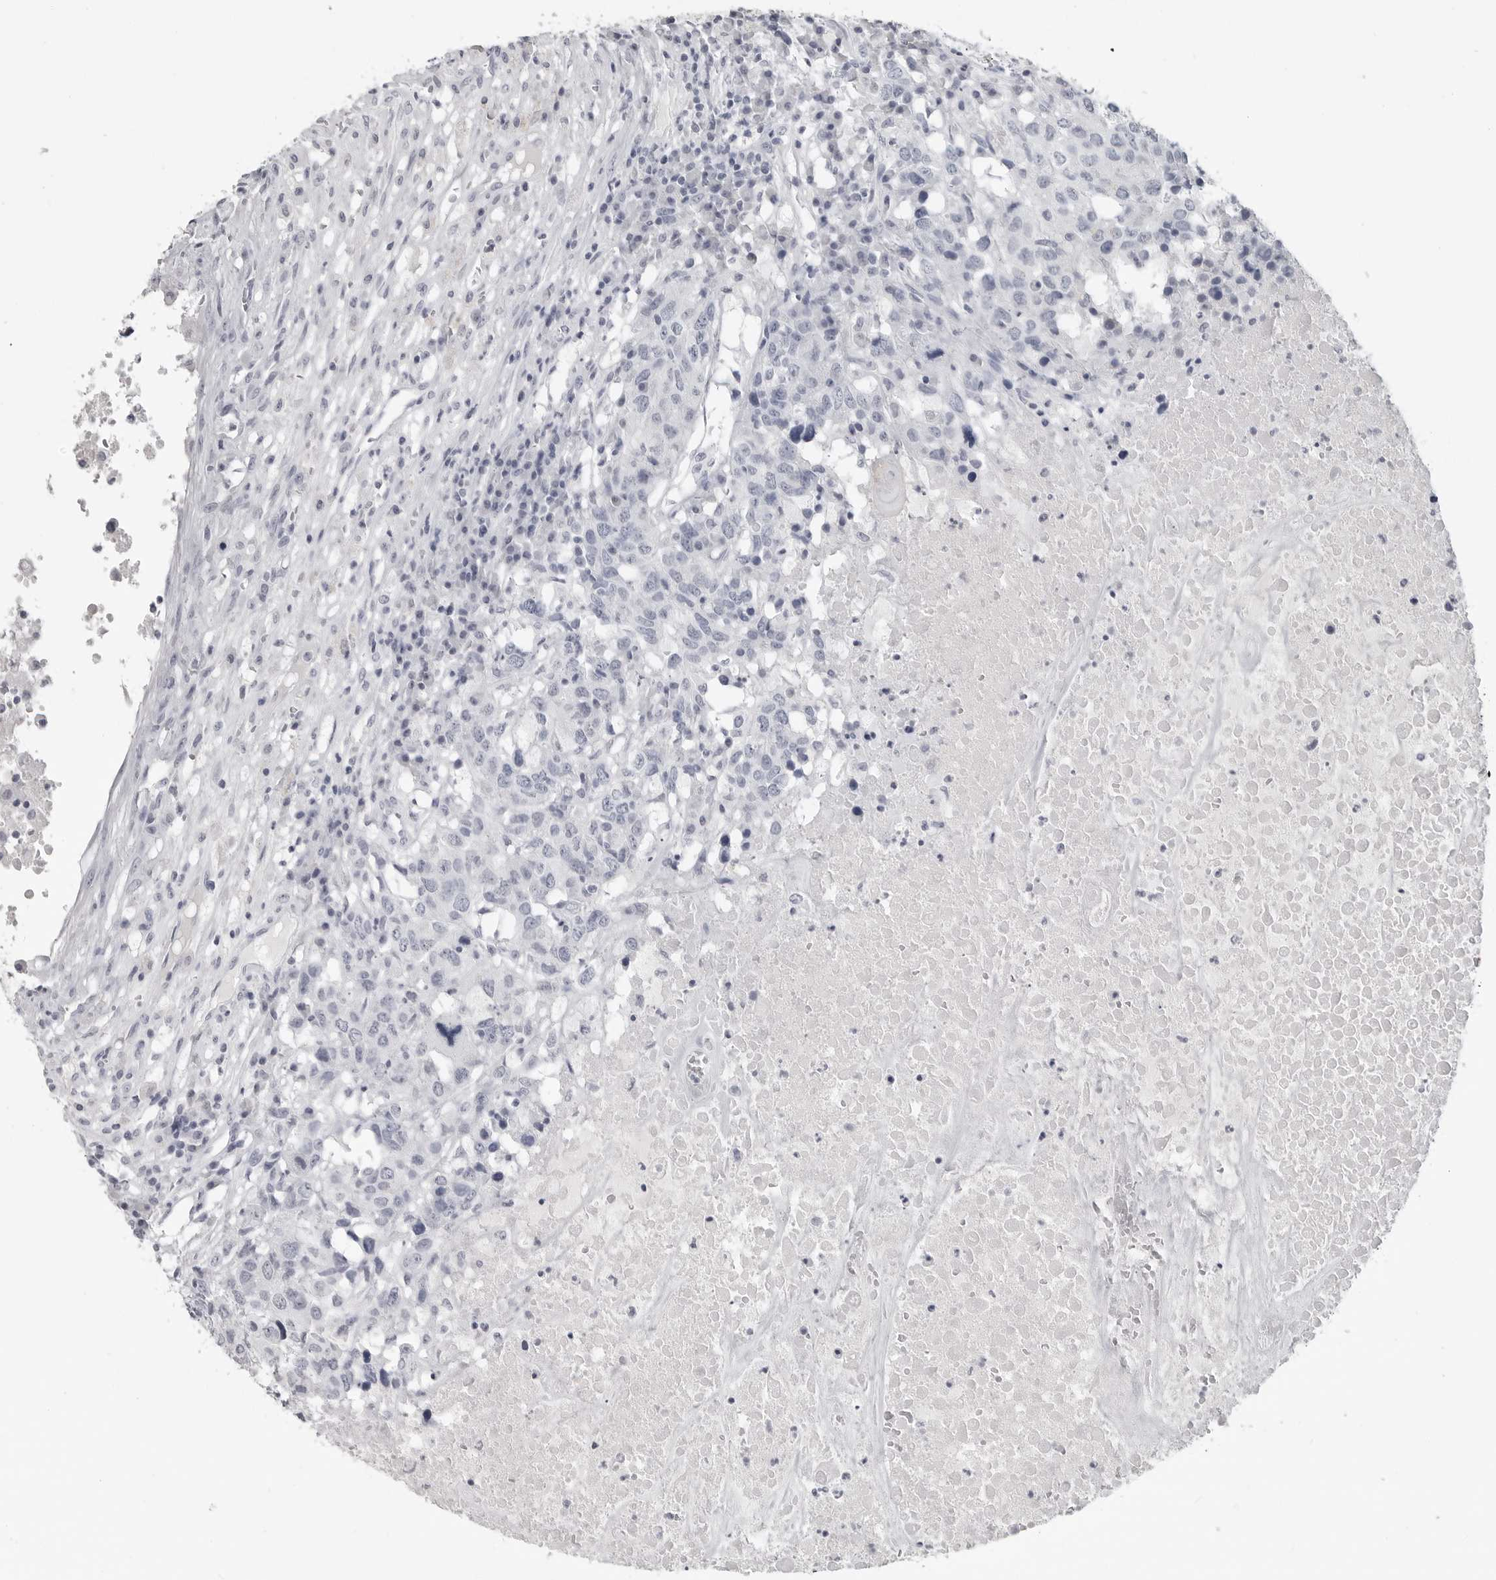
{"staining": {"intensity": "negative", "quantity": "none", "location": "none"}, "tissue": "head and neck cancer", "cell_type": "Tumor cells", "image_type": "cancer", "snomed": [{"axis": "morphology", "description": "Squamous cell carcinoma, NOS"}, {"axis": "topography", "description": "Head-Neck"}], "caption": "Immunohistochemistry image of head and neck squamous cell carcinoma stained for a protein (brown), which demonstrates no staining in tumor cells.", "gene": "LY6D", "patient": {"sex": "male", "age": 66}}